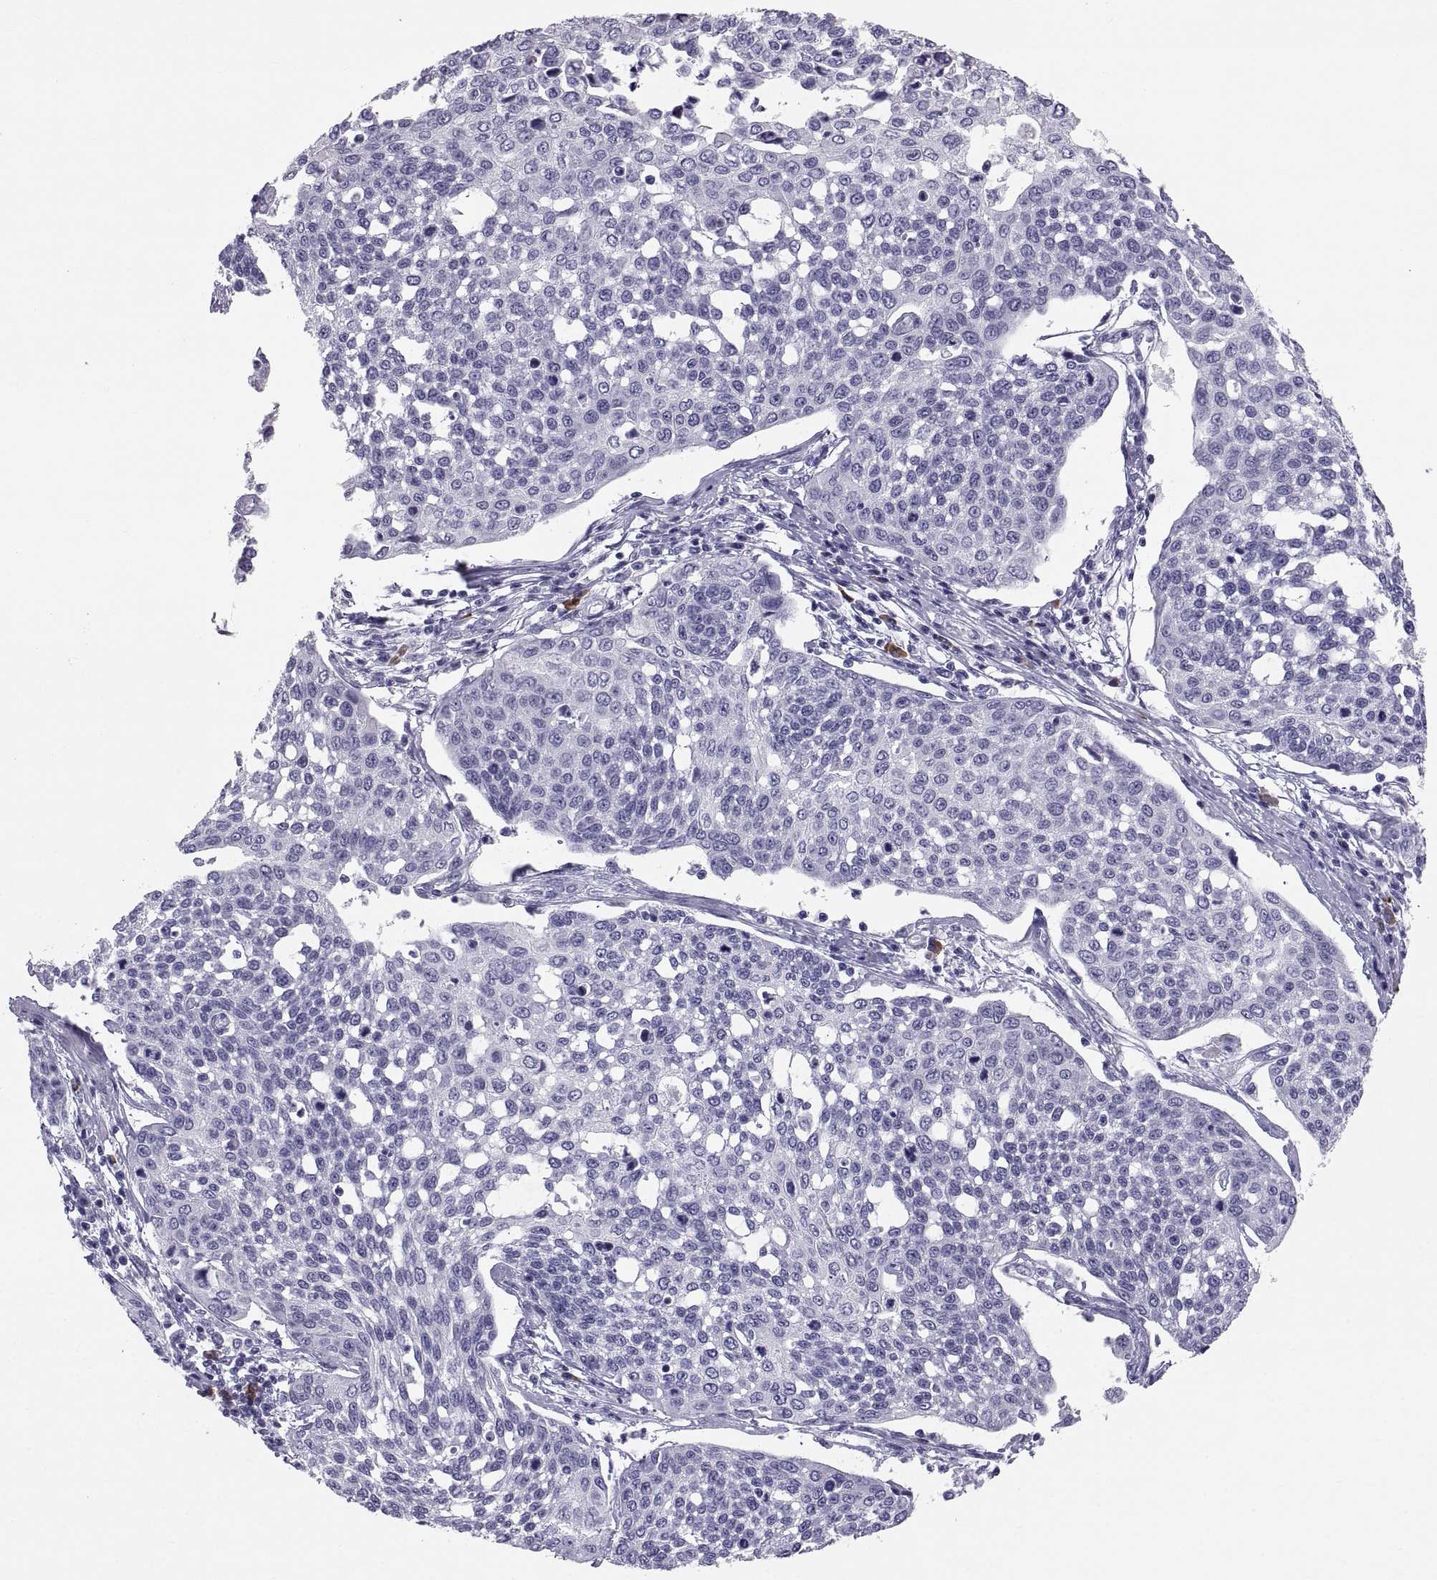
{"staining": {"intensity": "negative", "quantity": "none", "location": "none"}, "tissue": "cervical cancer", "cell_type": "Tumor cells", "image_type": "cancer", "snomed": [{"axis": "morphology", "description": "Squamous cell carcinoma, NOS"}, {"axis": "topography", "description": "Cervix"}], "caption": "Immunohistochemistry of cervical cancer shows no expression in tumor cells.", "gene": "CT47A10", "patient": {"sex": "female", "age": 34}}